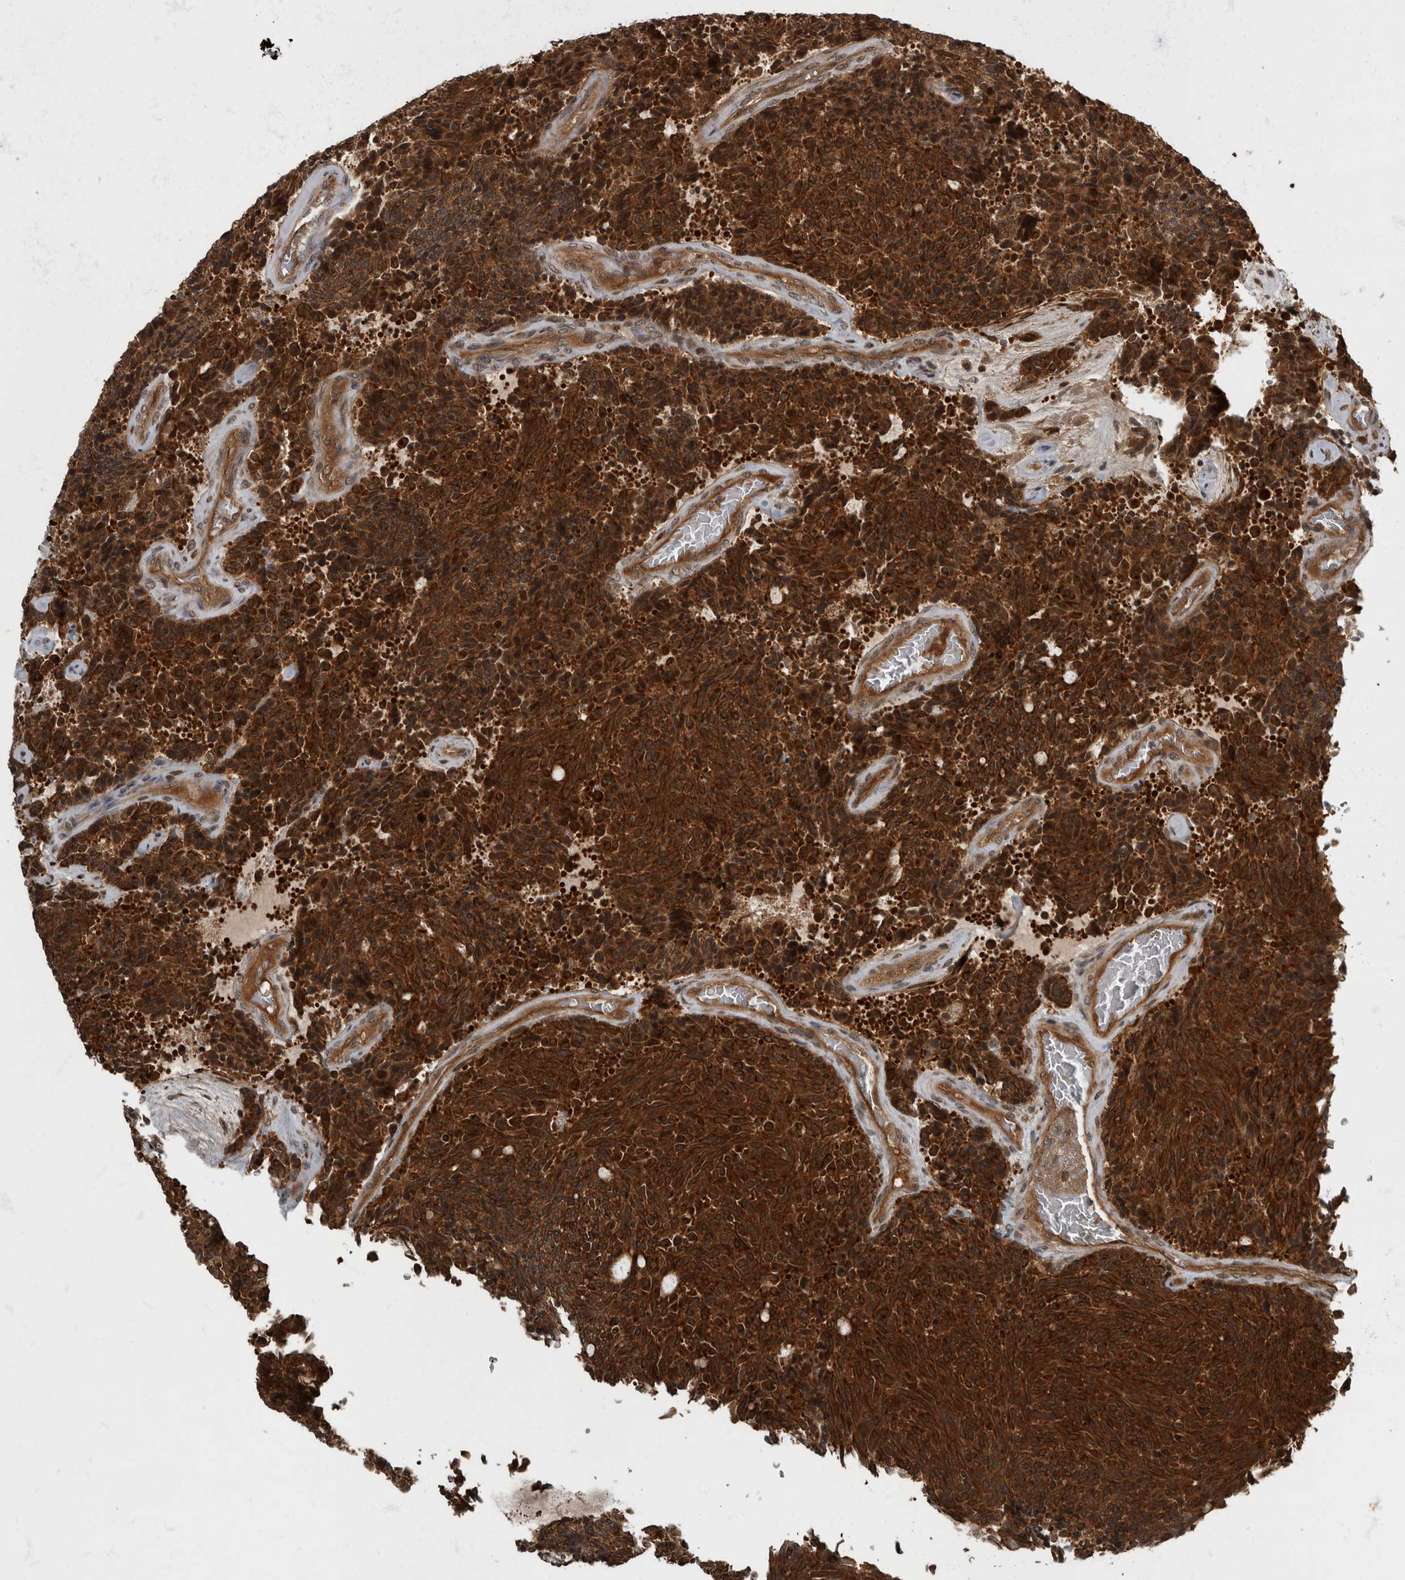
{"staining": {"intensity": "strong", "quantity": ">75%", "location": "cytoplasmic/membranous"}, "tissue": "carcinoid", "cell_type": "Tumor cells", "image_type": "cancer", "snomed": [{"axis": "morphology", "description": "Carcinoid, malignant, NOS"}, {"axis": "topography", "description": "Pancreas"}], "caption": "The immunohistochemical stain shows strong cytoplasmic/membranous positivity in tumor cells of carcinoid tissue. The protein is stained brown, and the nuclei are stained in blue (DAB (3,3'-diaminobenzidine) IHC with brightfield microscopy, high magnification).", "gene": "RABGGTB", "patient": {"sex": "female", "age": 54}}